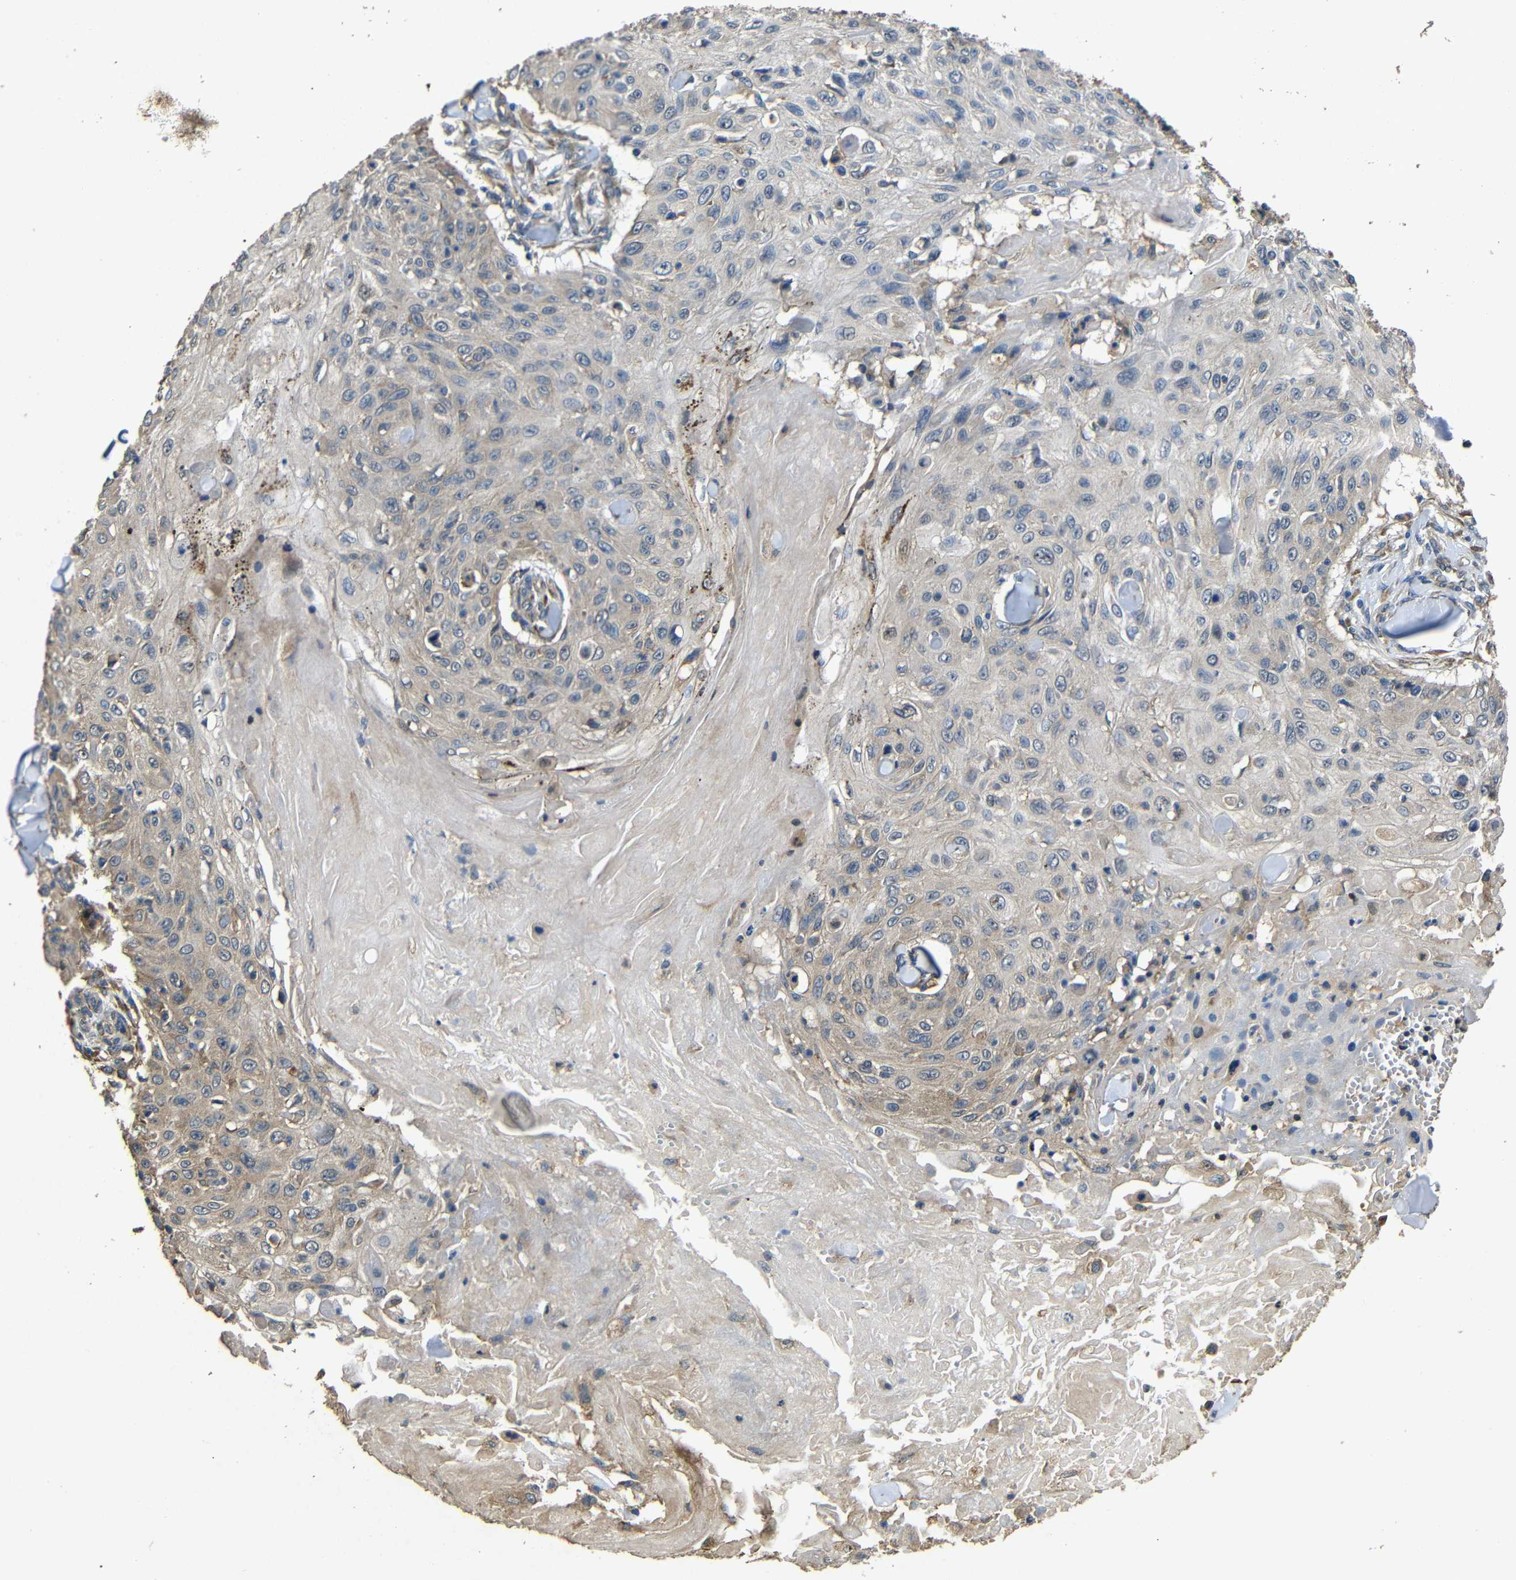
{"staining": {"intensity": "weak", "quantity": ">75%", "location": "cytoplasmic/membranous"}, "tissue": "skin cancer", "cell_type": "Tumor cells", "image_type": "cancer", "snomed": [{"axis": "morphology", "description": "Squamous cell carcinoma, NOS"}, {"axis": "topography", "description": "Skin"}], "caption": "Skin cancer stained with IHC exhibits weak cytoplasmic/membranous expression in approximately >75% of tumor cells.", "gene": "BNIP3", "patient": {"sex": "male", "age": 86}}